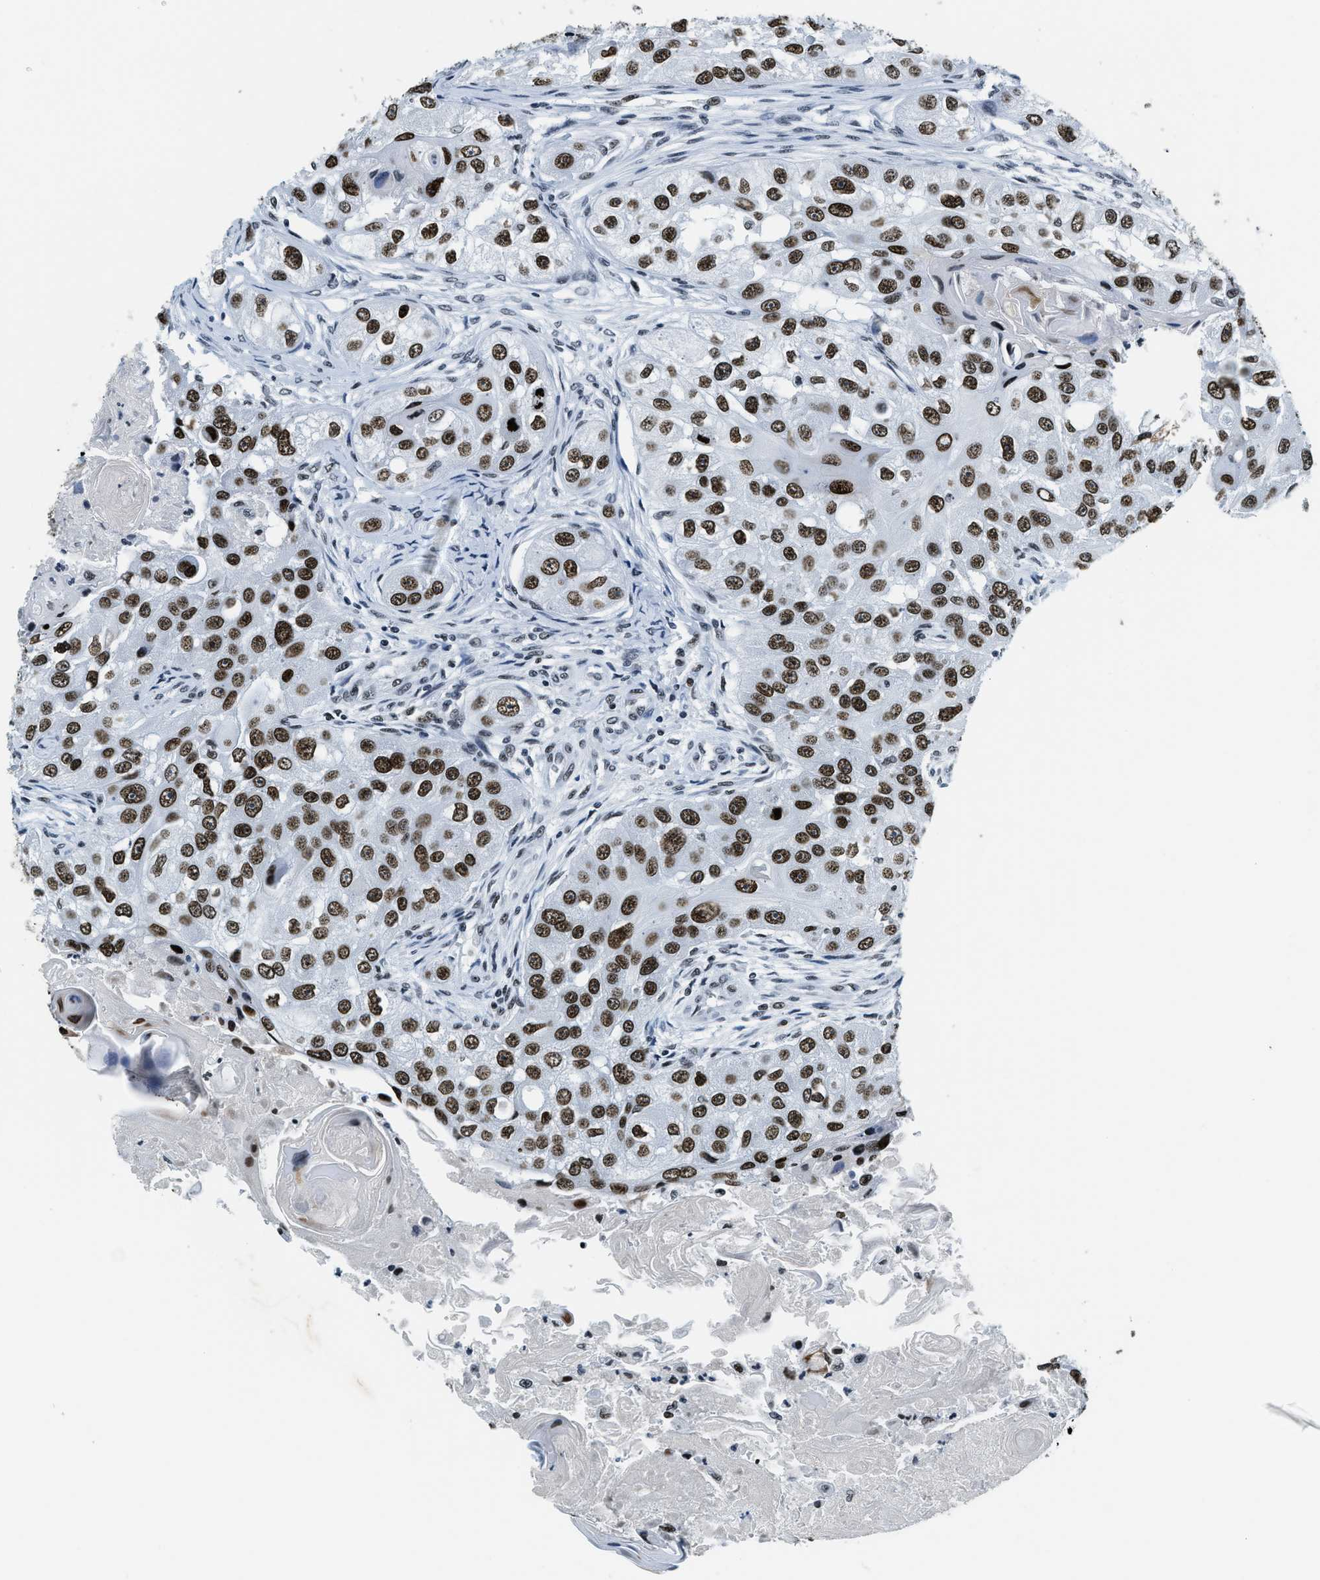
{"staining": {"intensity": "strong", "quantity": ">75%", "location": "nuclear"}, "tissue": "head and neck cancer", "cell_type": "Tumor cells", "image_type": "cancer", "snomed": [{"axis": "morphology", "description": "Normal tissue, NOS"}, {"axis": "morphology", "description": "Squamous cell carcinoma, NOS"}, {"axis": "topography", "description": "Skeletal muscle"}, {"axis": "topography", "description": "Head-Neck"}], "caption": "A brown stain labels strong nuclear staining of a protein in human head and neck cancer tumor cells.", "gene": "TOP1", "patient": {"sex": "male", "age": 51}}